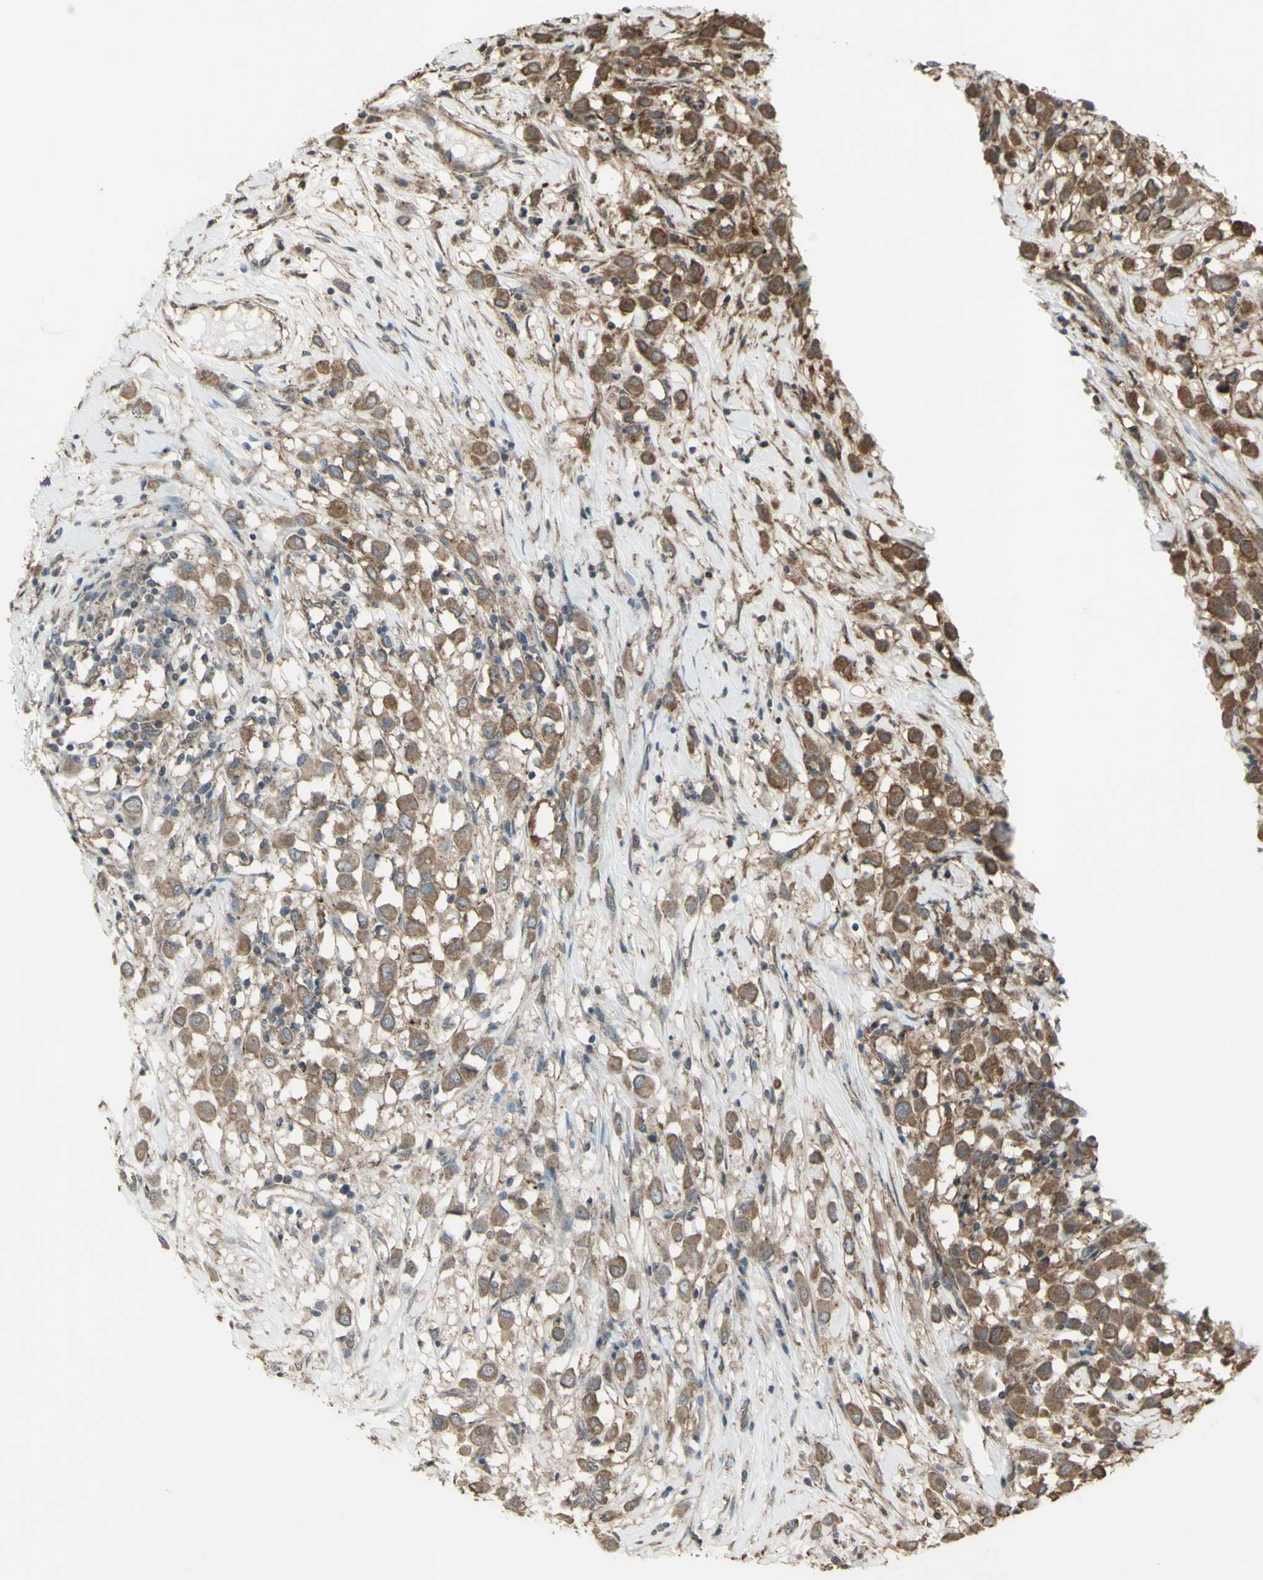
{"staining": {"intensity": "moderate", "quantity": ">75%", "location": "cytoplasmic/membranous"}, "tissue": "breast cancer", "cell_type": "Tumor cells", "image_type": "cancer", "snomed": [{"axis": "morphology", "description": "Duct carcinoma"}, {"axis": "topography", "description": "Breast"}], "caption": "Breast intraductal carcinoma tissue displays moderate cytoplasmic/membranous expression in about >75% of tumor cells, visualized by immunohistochemistry.", "gene": "FXYD3", "patient": {"sex": "female", "age": 61}}